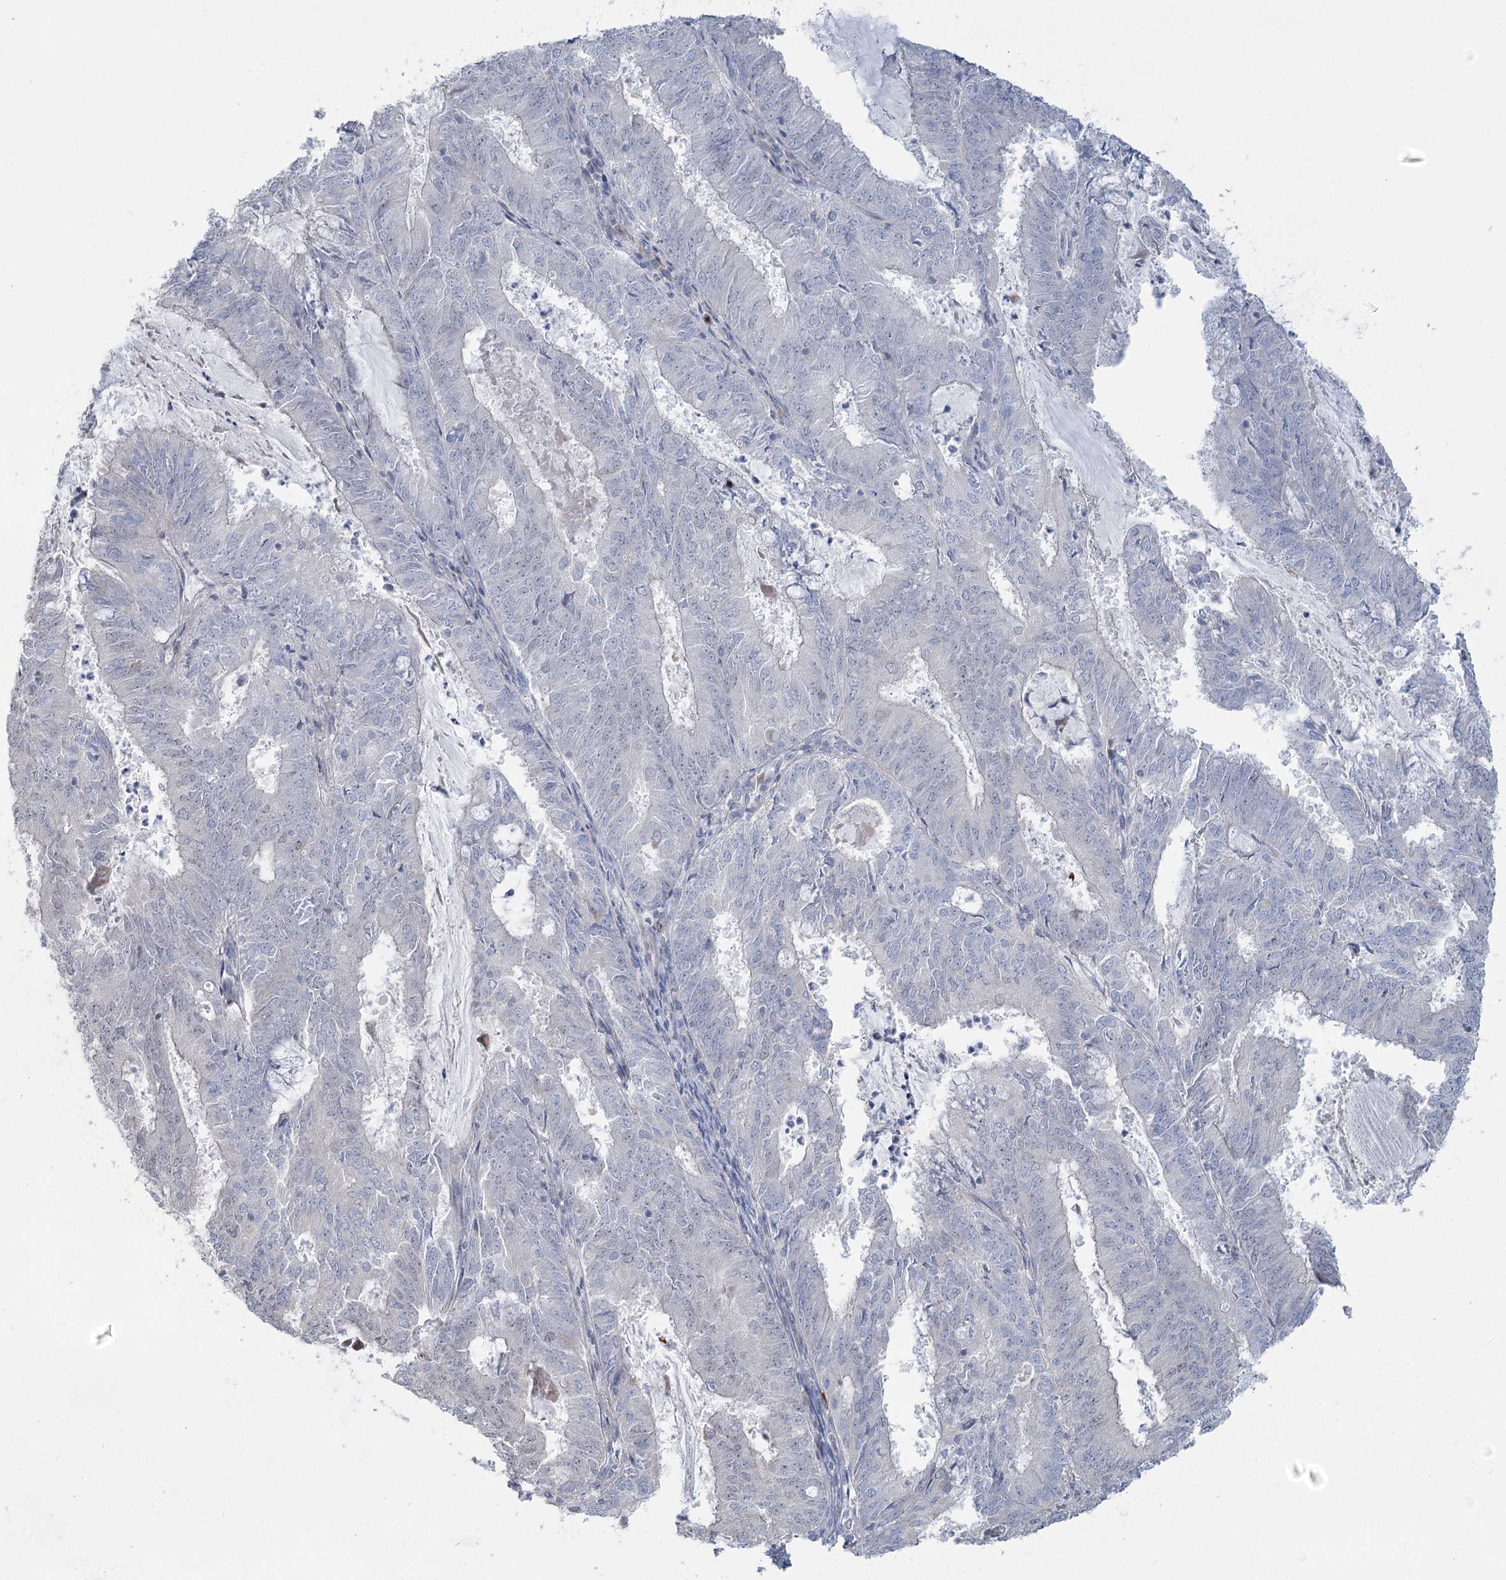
{"staining": {"intensity": "negative", "quantity": "none", "location": "none"}, "tissue": "endometrial cancer", "cell_type": "Tumor cells", "image_type": "cancer", "snomed": [{"axis": "morphology", "description": "Adenocarcinoma, NOS"}, {"axis": "topography", "description": "Endometrium"}], "caption": "This image is of adenocarcinoma (endometrial) stained with IHC to label a protein in brown with the nuclei are counter-stained blue. There is no staining in tumor cells.", "gene": "ABITRAM", "patient": {"sex": "female", "age": 57}}